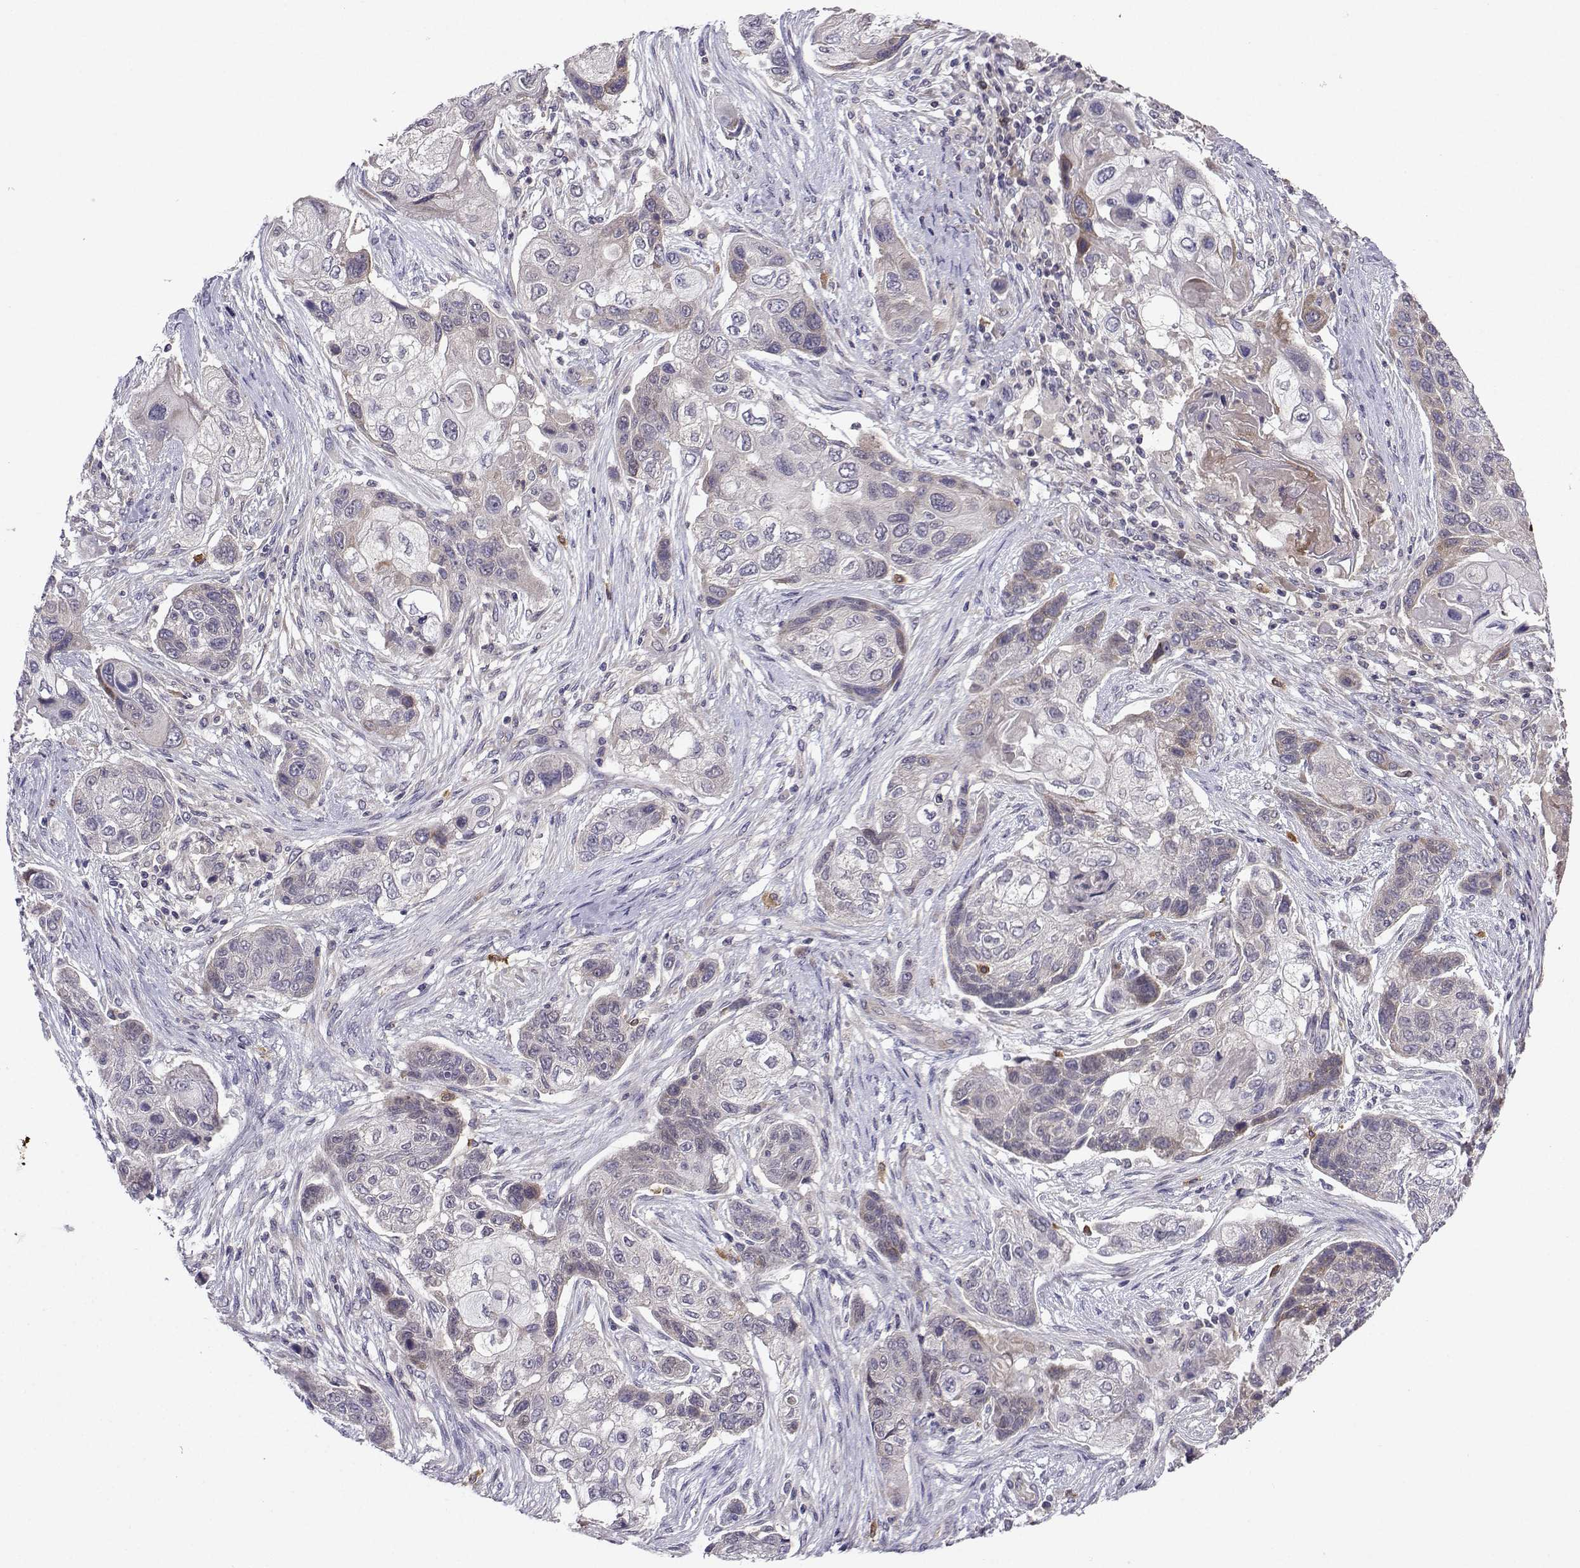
{"staining": {"intensity": "weak", "quantity": "<25%", "location": "cytoplasmic/membranous"}, "tissue": "lung cancer", "cell_type": "Tumor cells", "image_type": "cancer", "snomed": [{"axis": "morphology", "description": "Squamous cell carcinoma, NOS"}, {"axis": "topography", "description": "Lung"}], "caption": "IHC of lung squamous cell carcinoma shows no positivity in tumor cells. (Brightfield microscopy of DAB (3,3'-diaminobenzidine) immunohistochemistry (IHC) at high magnification).", "gene": "STXBP5", "patient": {"sex": "male", "age": 69}}